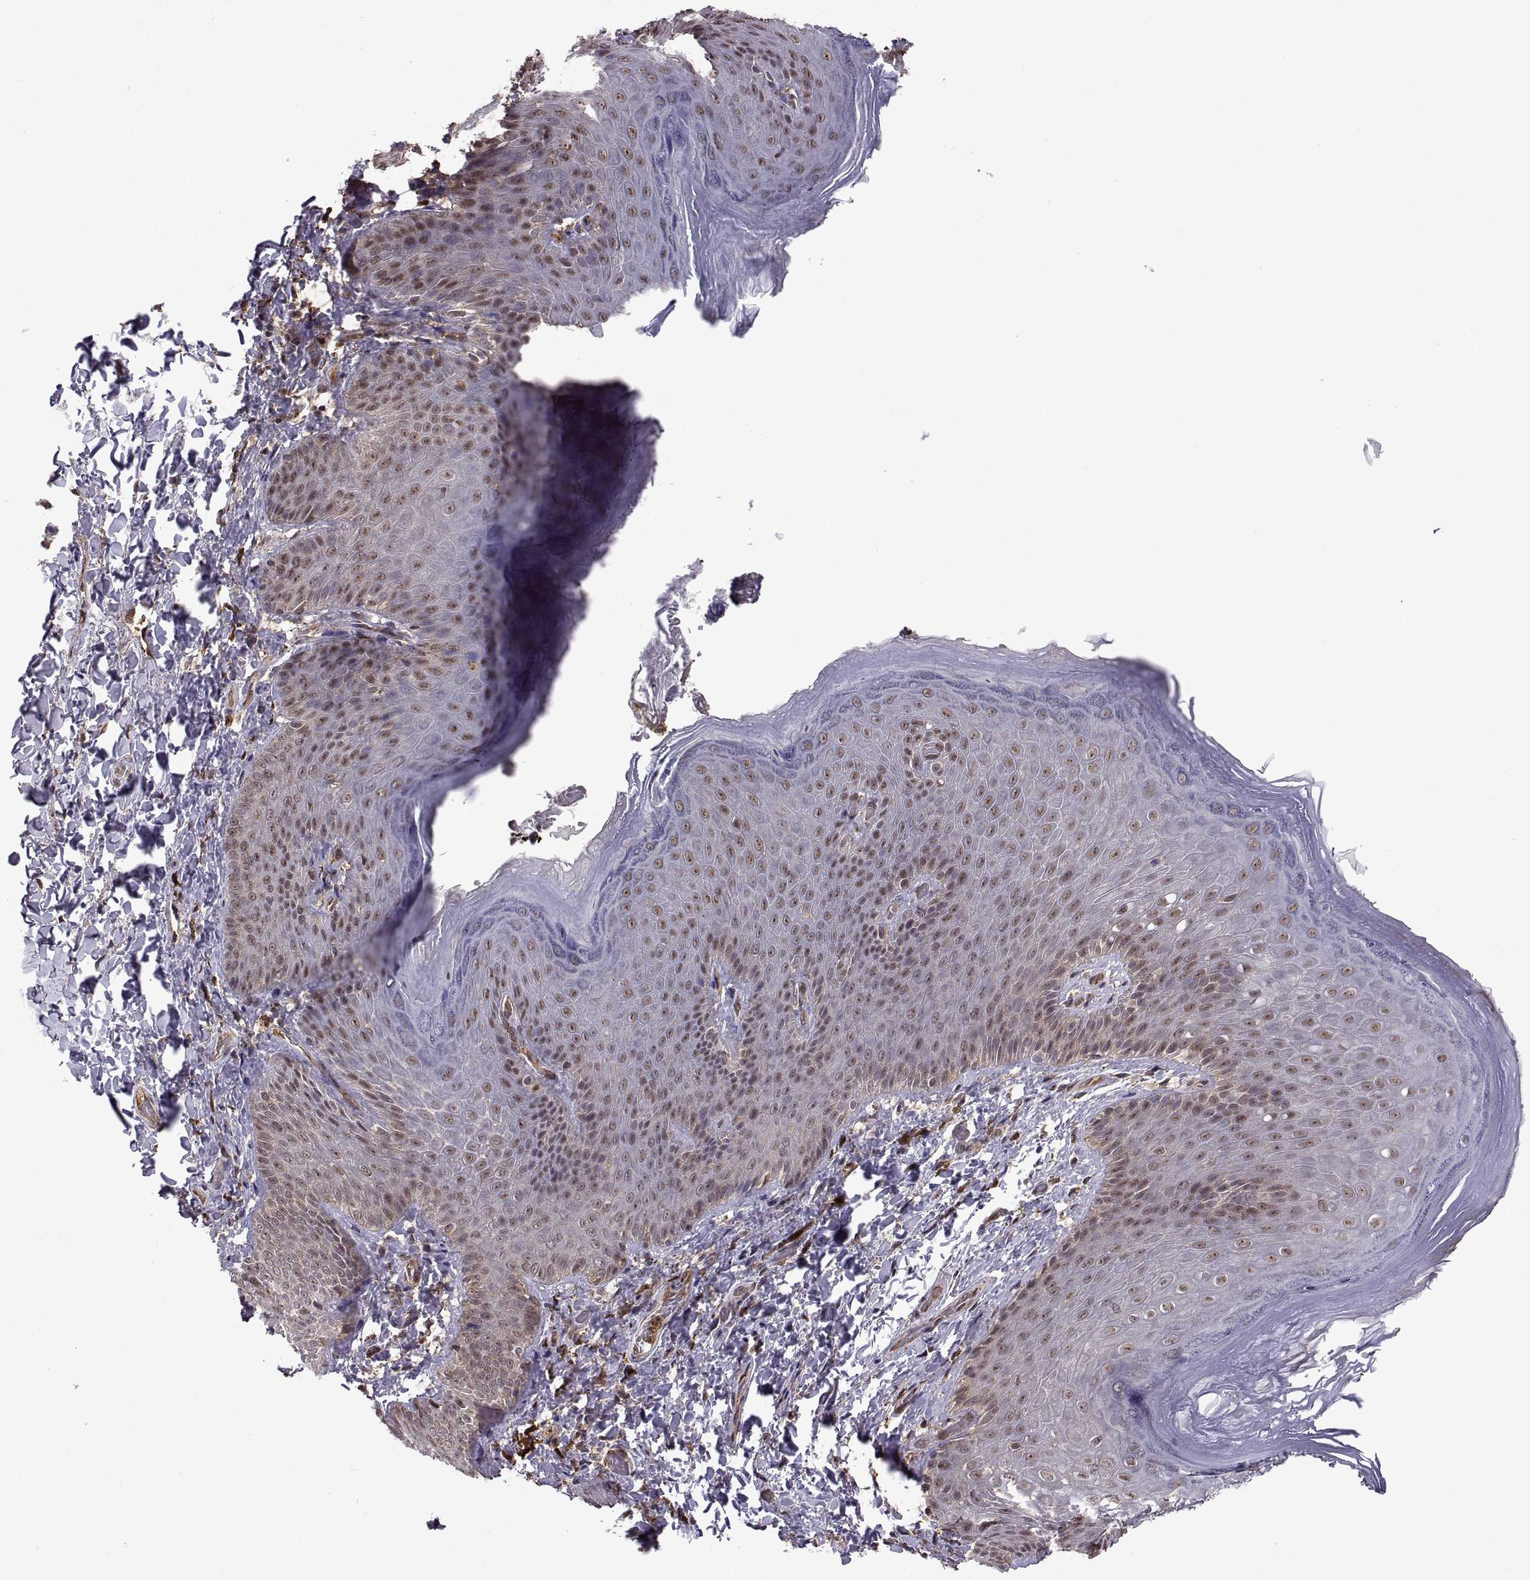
{"staining": {"intensity": "moderate", "quantity": "25%-75%", "location": "nuclear"}, "tissue": "skin", "cell_type": "Epidermal cells", "image_type": "normal", "snomed": [{"axis": "morphology", "description": "Normal tissue, NOS"}, {"axis": "topography", "description": "Anal"}], "caption": "A histopathology image showing moderate nuclear expression in approximately 25%-75% of epidermal cells in normal skin, as visualized by brown immunohistochemical staining.", "gene": "ARRB1", "patient": {"sex": "male", "age": 53}}